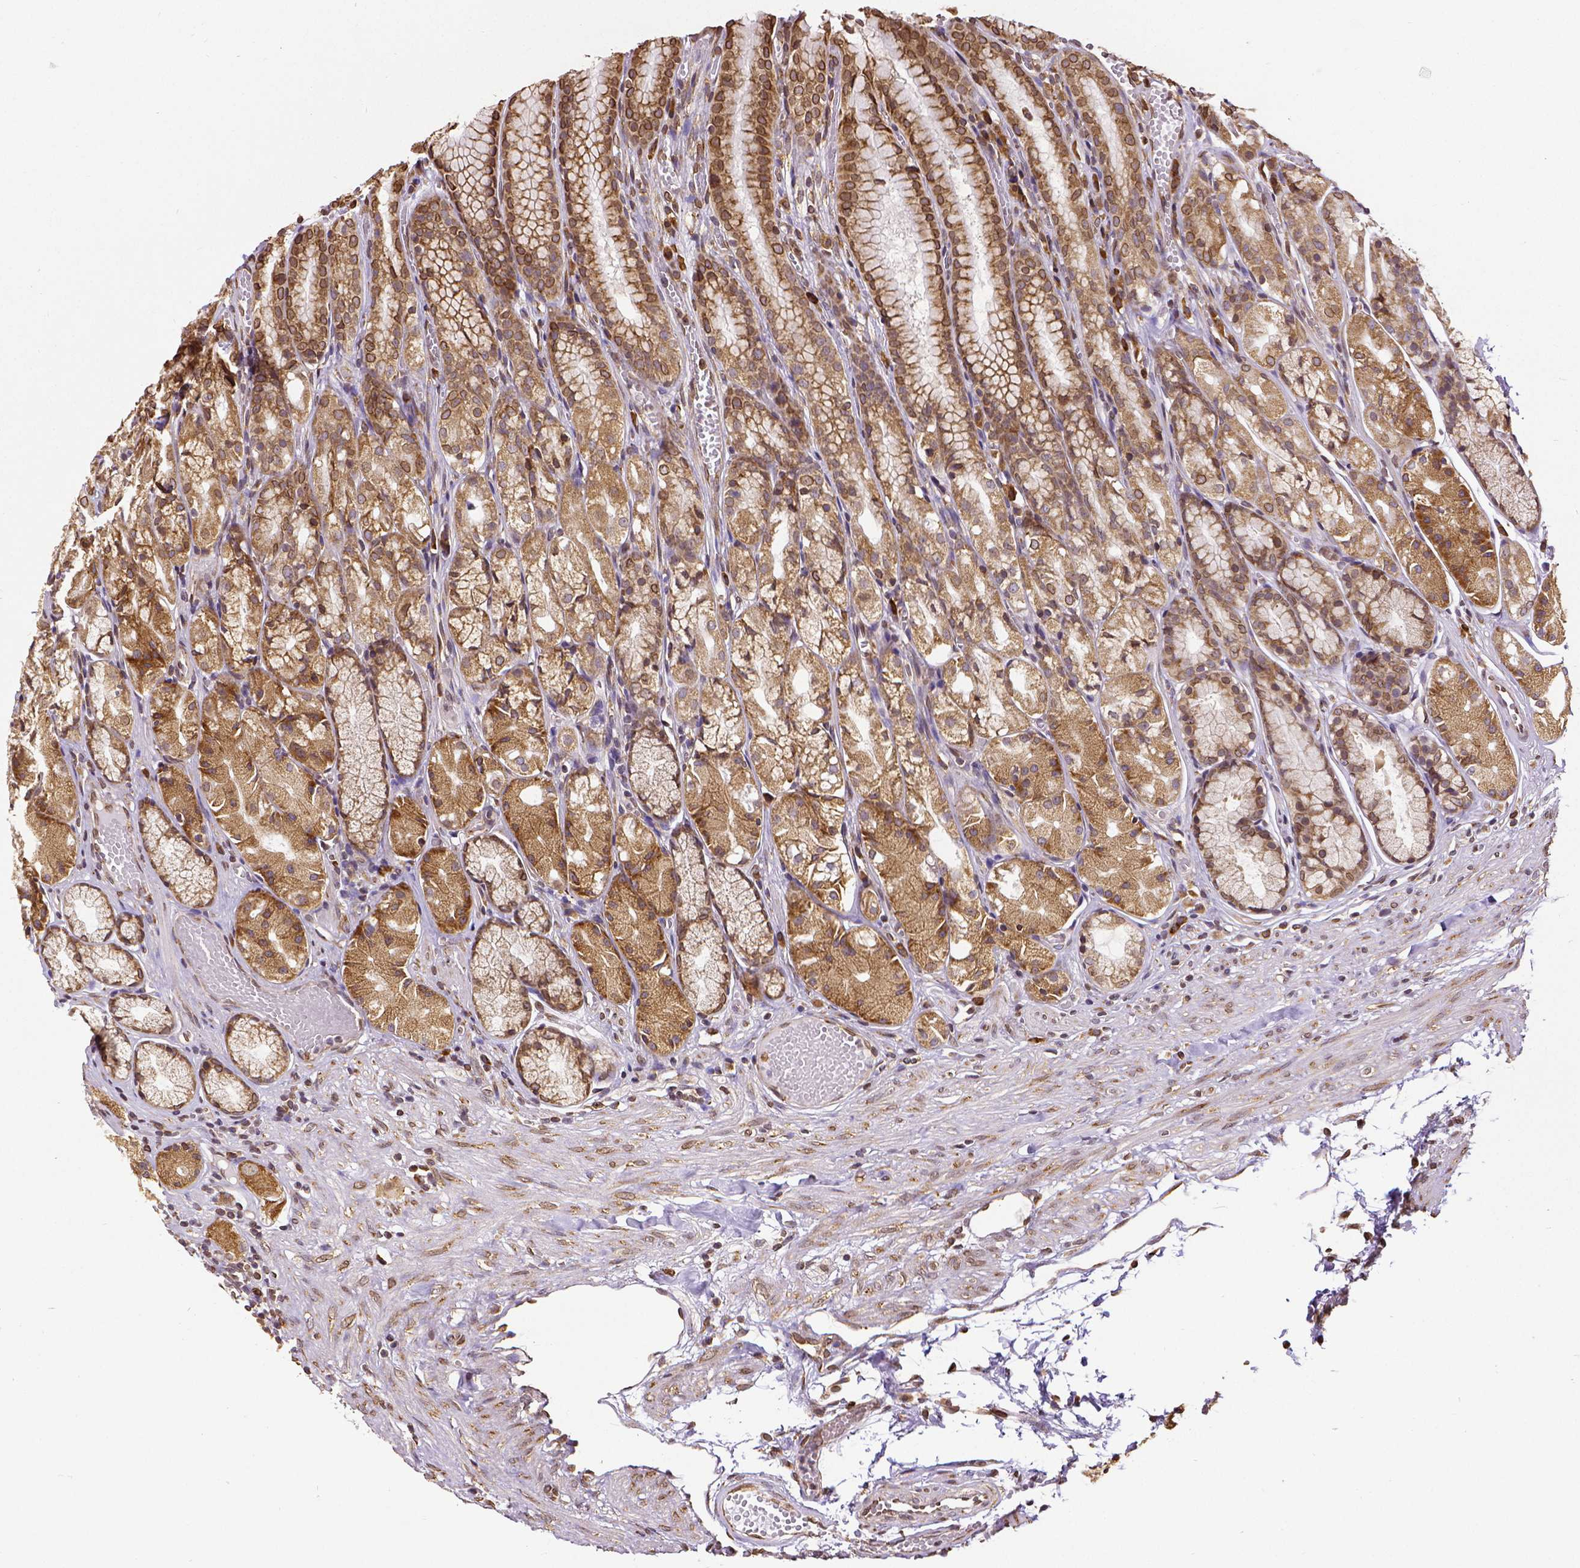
{"staining": {"intensity": "strong", "quantity": ">75%", "location": "cytoplasmic/membranous,nuclear"}, "tissue": "stomach", "cell_type": "Glandular cells", "image_type": "normal", "snomed": [{"axis": "morphology", "description": "Normal tissue, NOS"}, {"axis": "topography", "description": "Stomach"}], "caption": "Glandular cells exhibit high levels of strong cytoplasmic/membranous,nuclear staining in approximately >75% of cells in benign stomach. (Stains: DAB in brown, nuclei in blue, Microscopy: brightfield microscopy at high magnification).", "gene": "MTDH", "patient": {"sex": "male", "age": 70}}